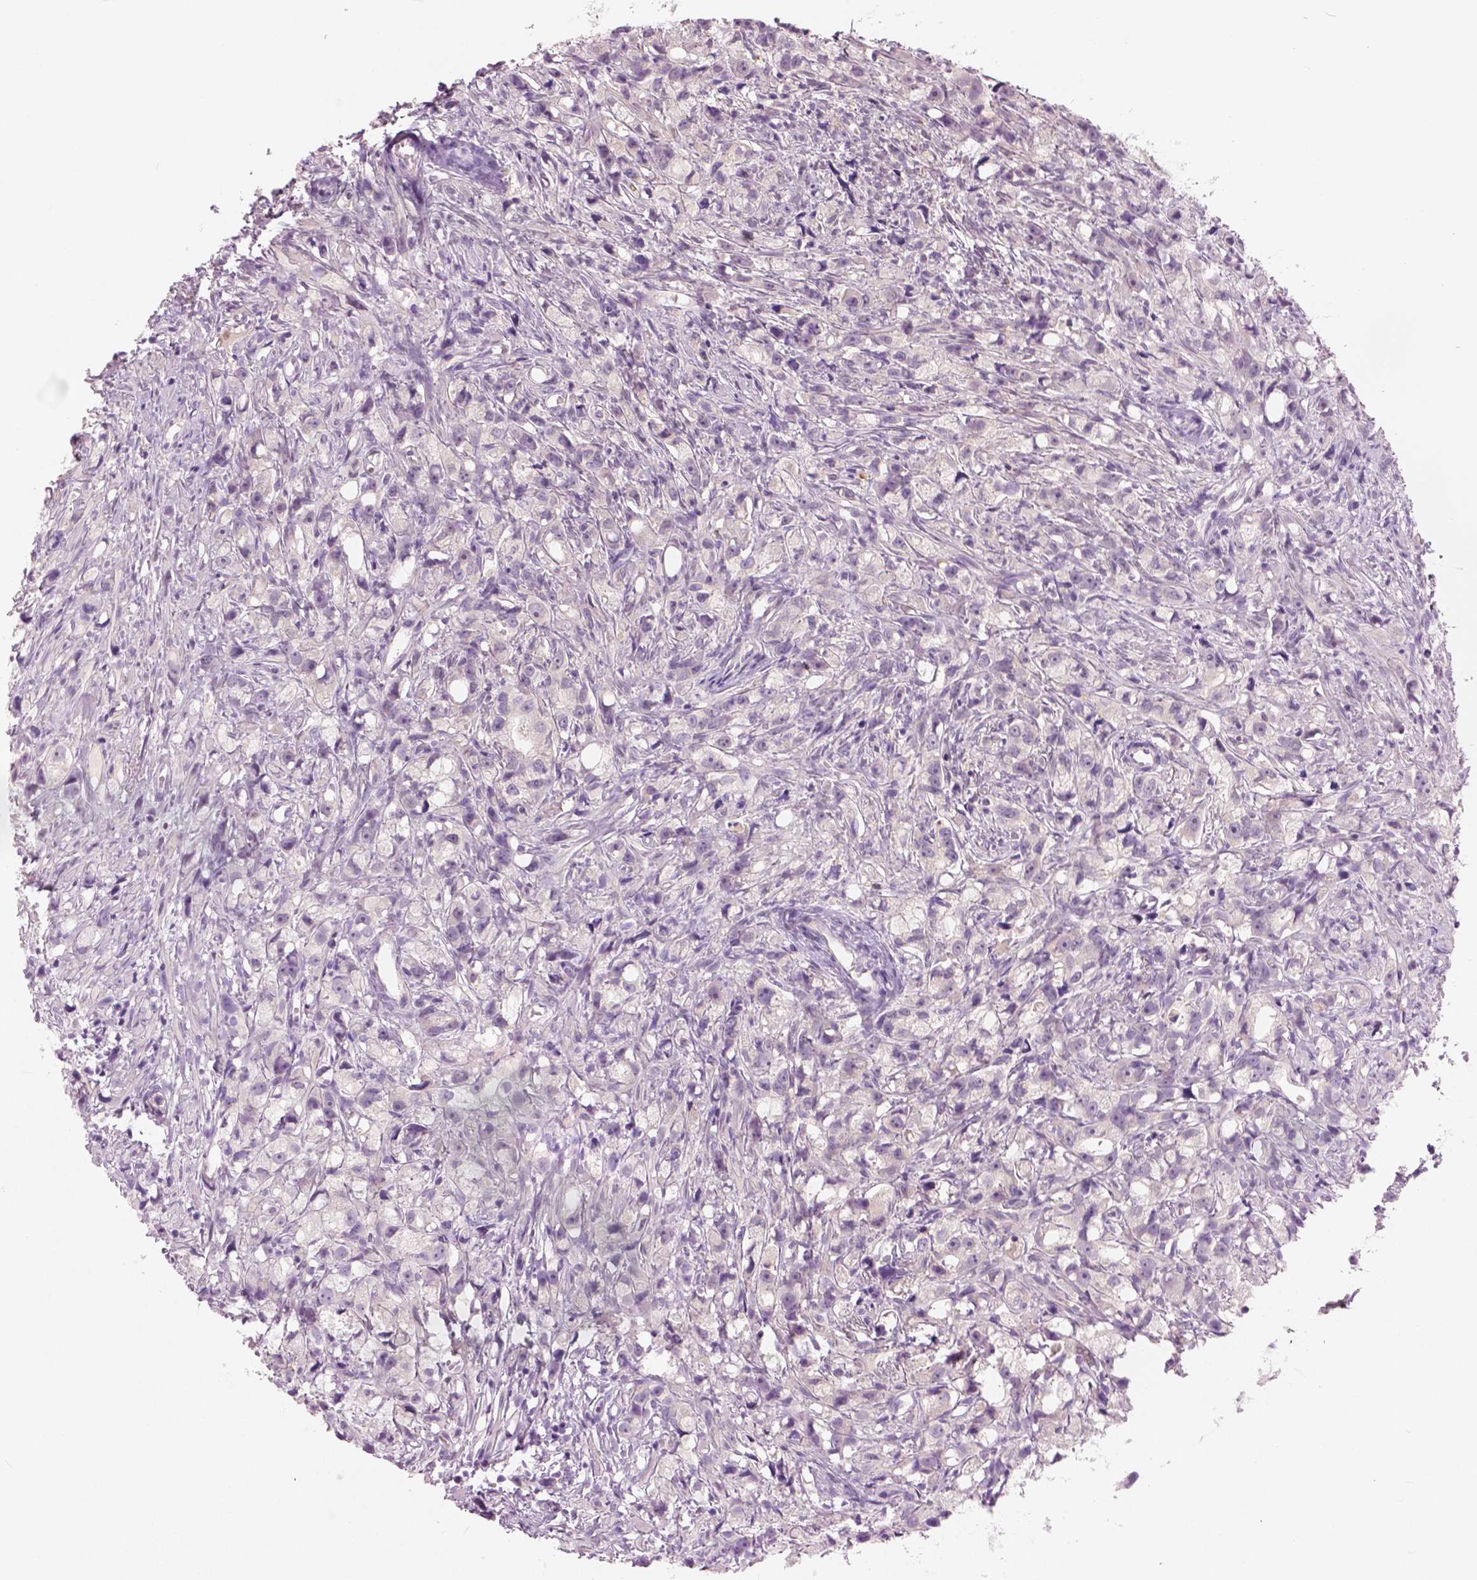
{"staining": {"intensity": "negative", "quantity": "none", "location": "none"}, "tissue": "prostate cancer", "cell_type": "Tumor cells", "image_type": "cancer", "snomed": [{"axis": "morphology", "description": "Adenocarcinoma, High grade"}, {"axis": "topography", "description": "Prostate"}], "caption": "Tumor cells show no significant protein positivity in prostate adenocarcinoma (high-grade).", "gene": "GALM", "patient": {"sex": "male", "age": 75}}